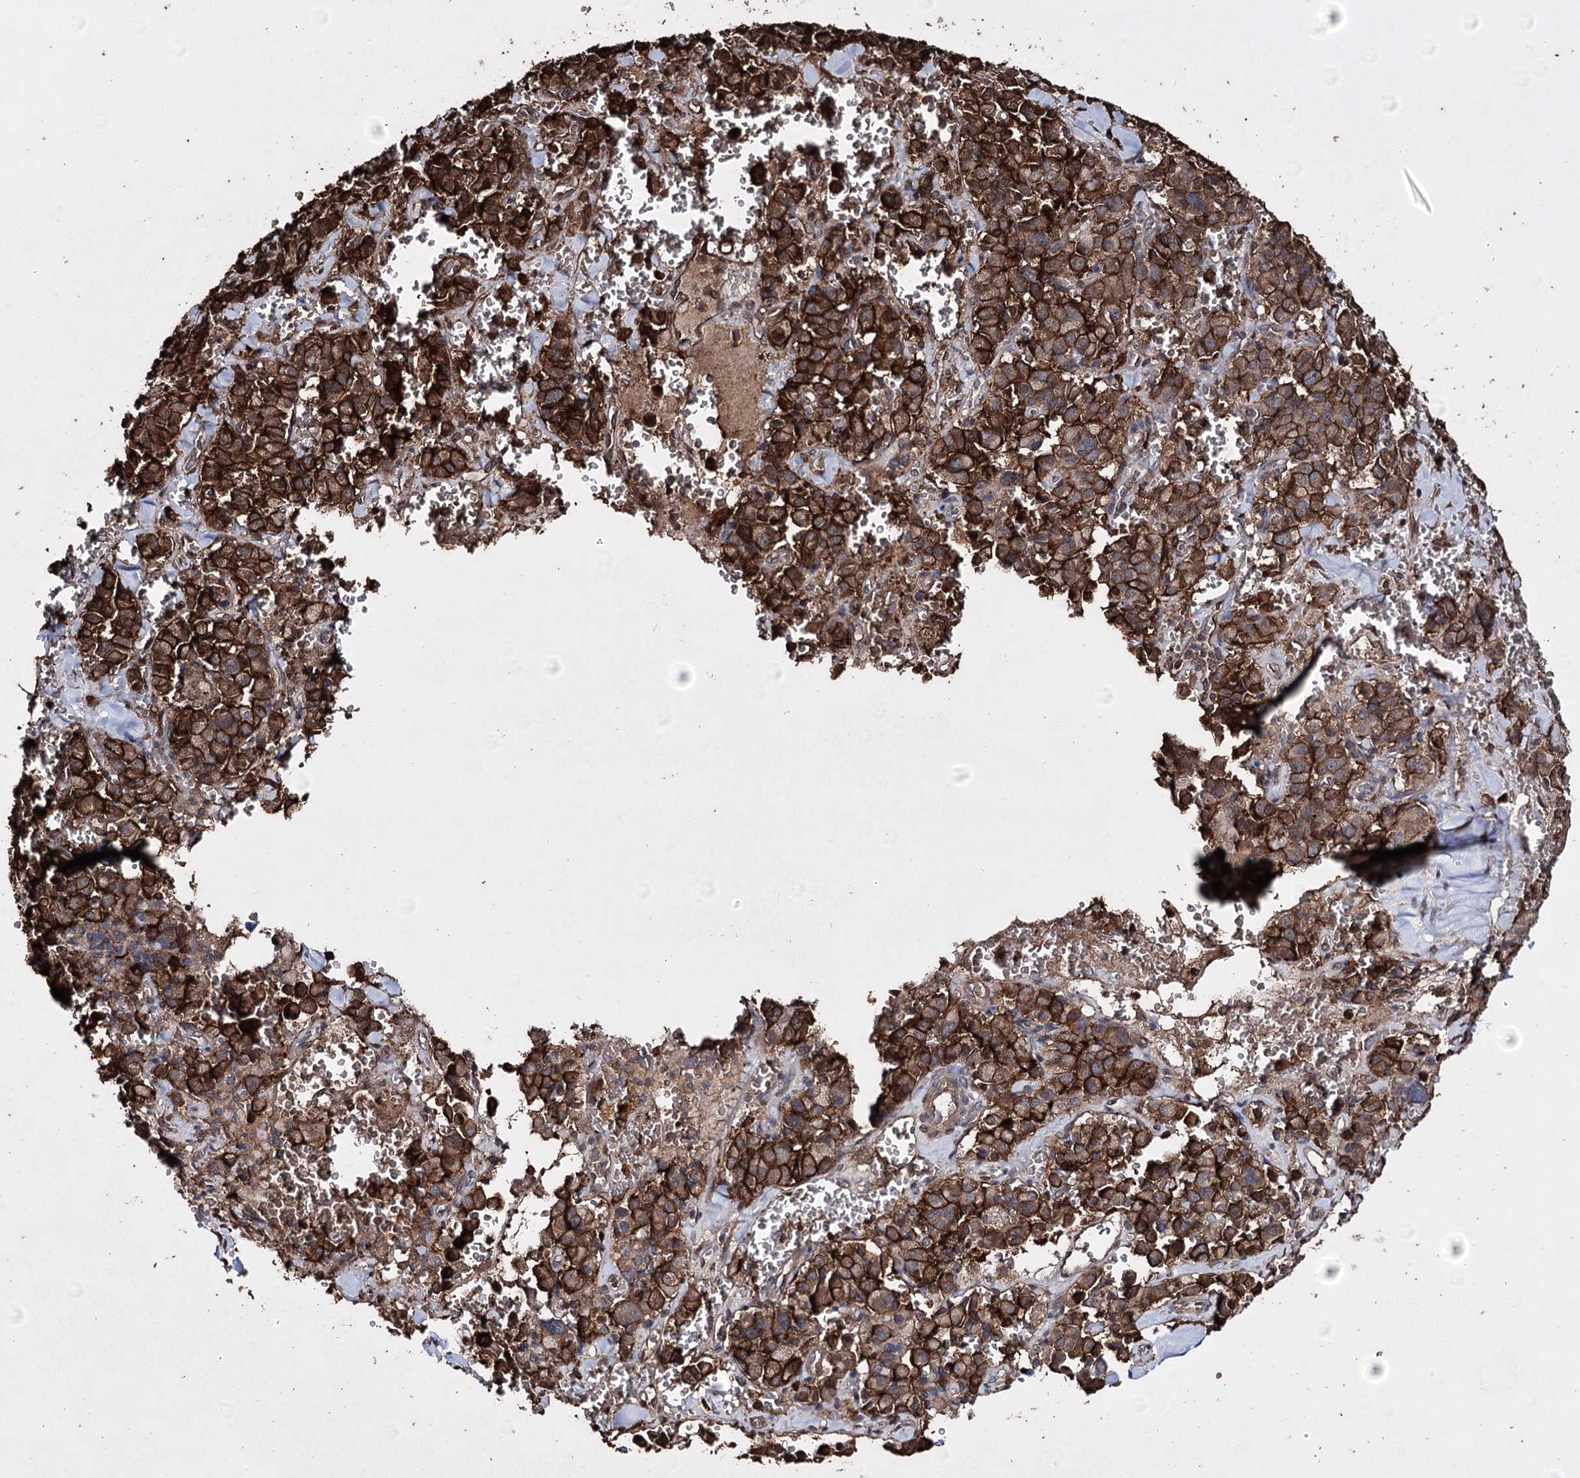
{"staining": {"intensity": "strong", "quantity": ">75%", "location": "cytoplasmic/membranous"}, "tissue": "pancreatic cancer", "cell_type": "Tumor cells", "image_type": "cancer", "snomed": [{"axis": "morphology", "description": "Adenocarcinoma, NOS"}, {"axis": "topography", "description": "Pancreas"}], "caption": "IHC histopathology image of pancreatic adenocarcinoma stained for a protein (brown), which displays high levels of strong cytoplasmic/membranous staining in approximately >75% of tumor cells.", "gene": "ZNF662", "patient": {"sex": "male", "age": 65}}